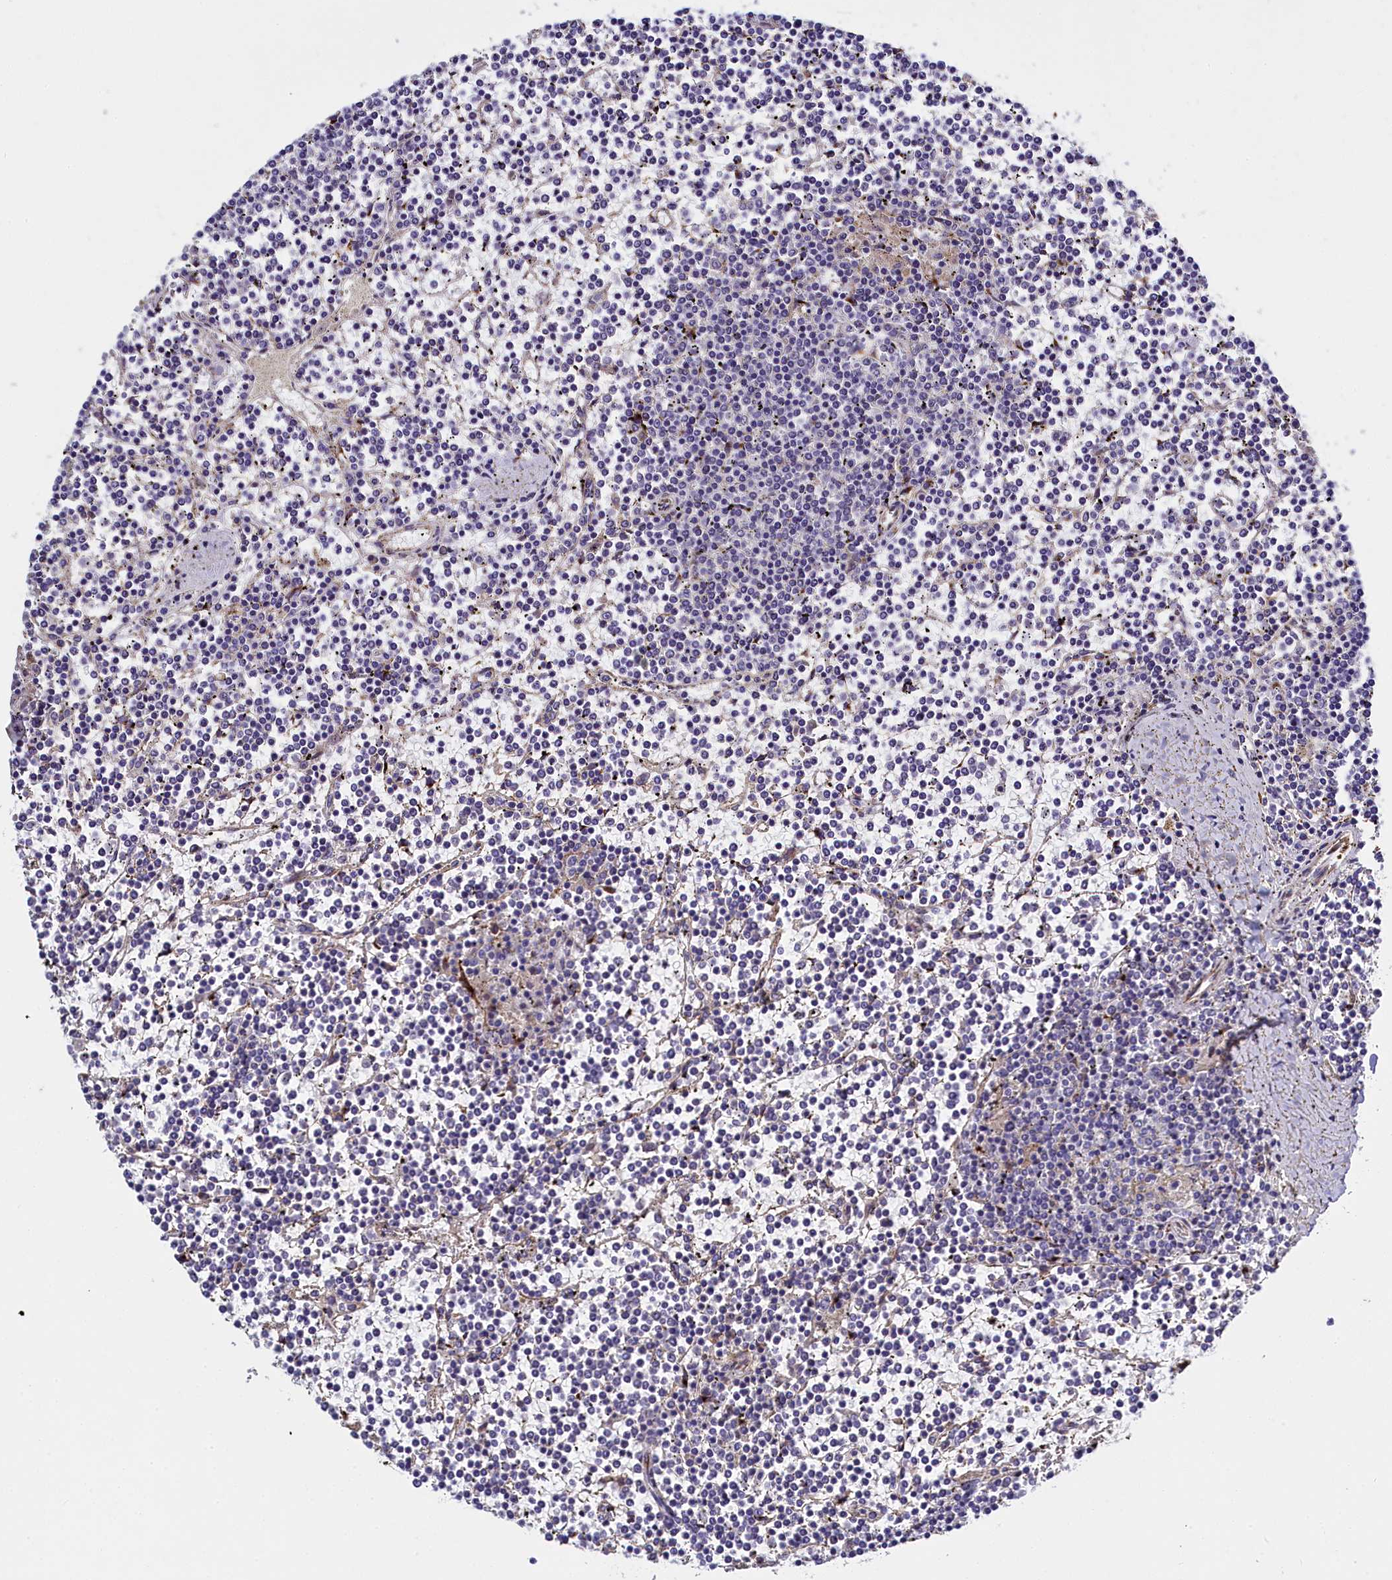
{"staining": {"intensity": "negative", "quantity": "none", "location": "none"}, "tissue": "lymphoma", "cell_type": "Tumor cells", "image_type": "cancer", "snomed": [{"axis": "morphology", "description": "Malignant lymphoma, non-Hodgkin's type, Low grade"}, {"axis": "topography", "description": "Spleen"}], "caption": "An IHC photomicrograph of lymphoma is shown. There is no staining in tumor cells of lymphoma.", "gene": "MRC2", "patient": {"sex": "female", "age": 19}}